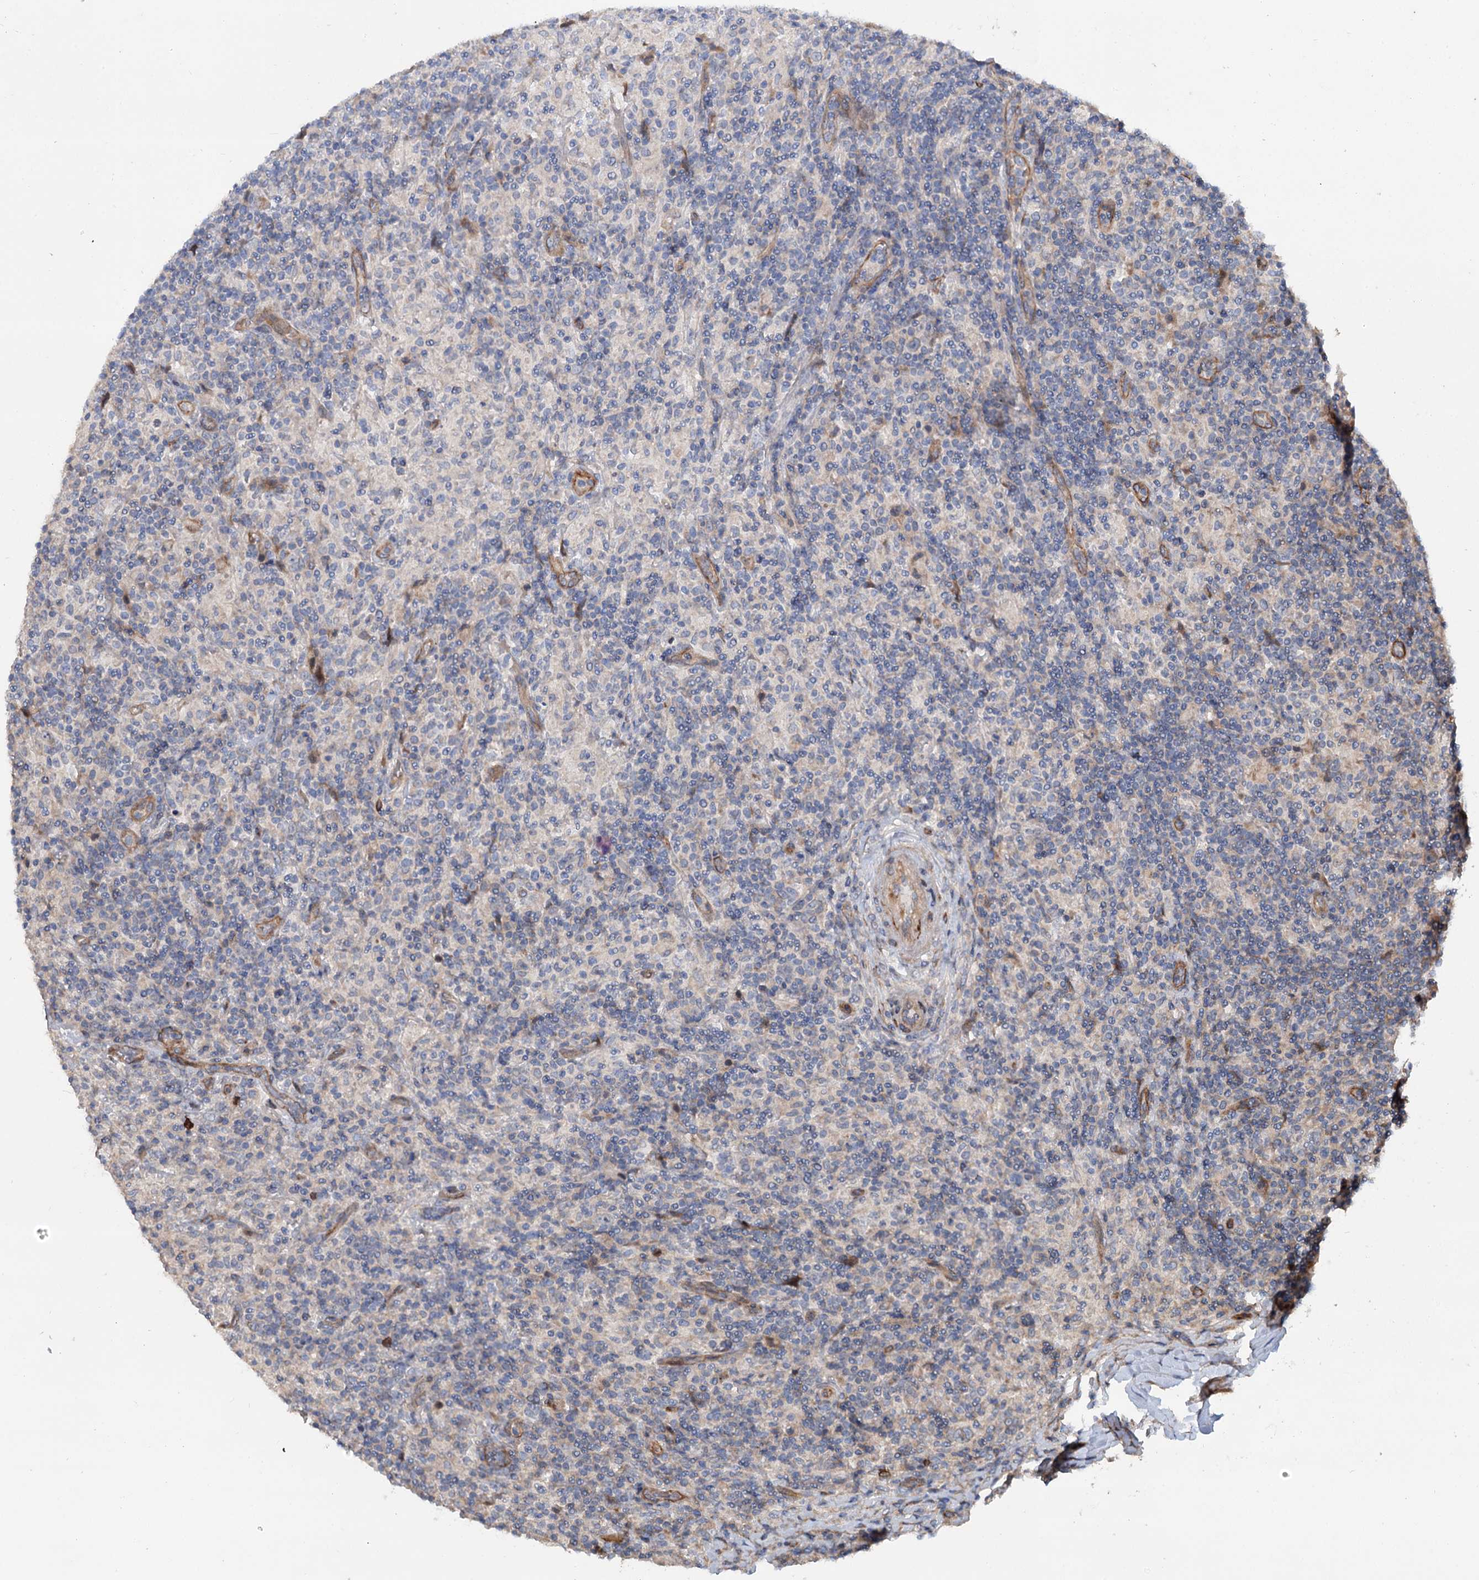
{"staining": {"intensity": "negative", "quantity": "none", "location": "none"}, "tissue": "lymphoma", "cell_type": "Tumor cells", "image_type": "cancer", "snomed": [{"axis": "morphology", "description": "Hodgkin's disease, NOS"}, {"axis": "topography", "description": "Lymph node"}], "caption": "The immunohistochemistry photomicrograph has no significant expression in tumor cells of lymphoma tissue.", "gene": "PTDSS2", "patient": {"sex": "male", "age": 70}}